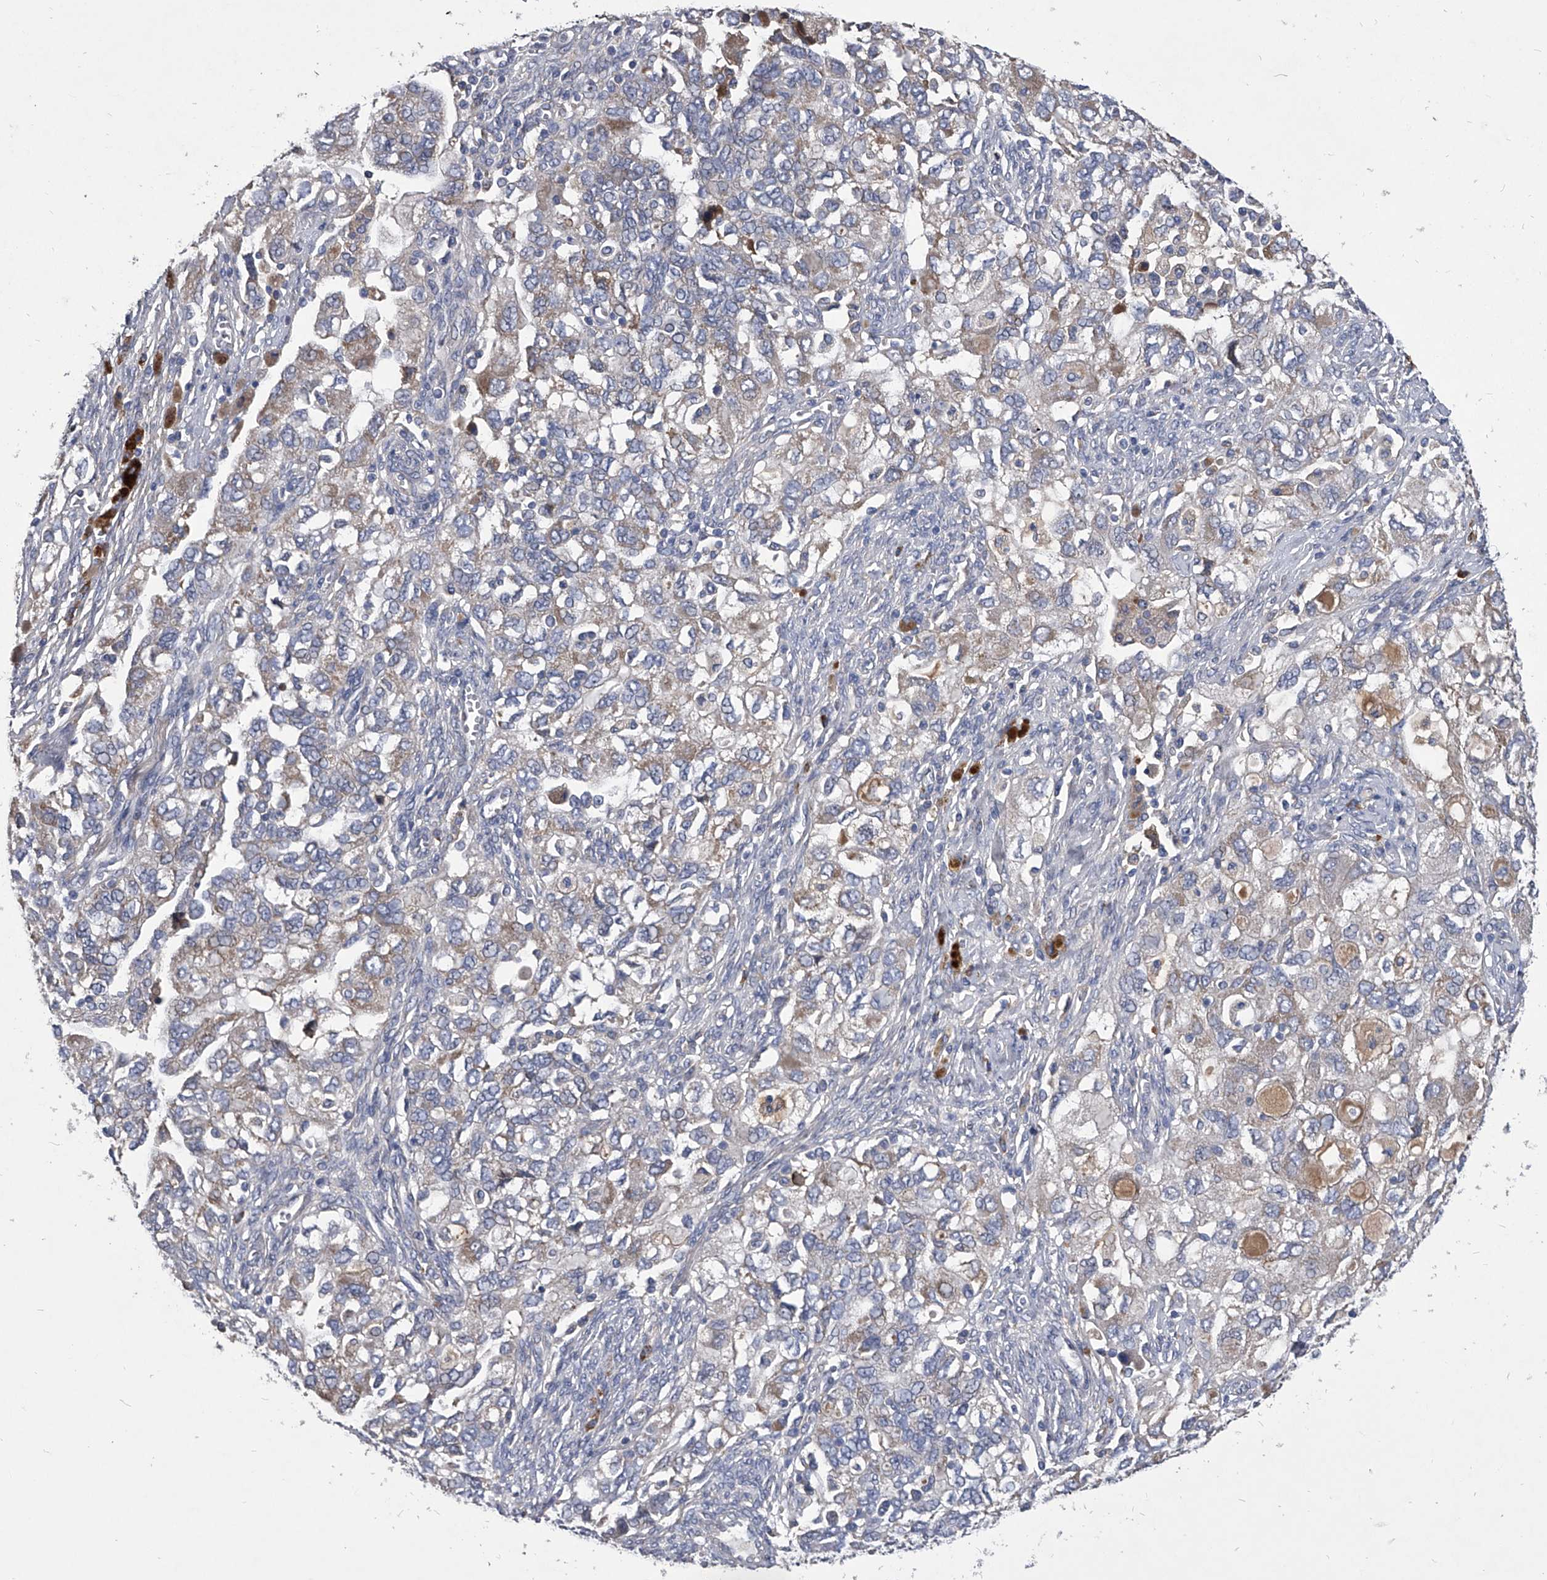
{"staining": {"intensity": "negative", "quantity": "none", "location": "none"}, "tissue": "ovarian cancer", "cell_type": "Tumor cells", "image_type": "cancer", "snomed": [{"axis": "morphology", "description": "Carcinoma, NOS"}, {"axis": "morphology", "description": "Cystadenocarcinoma, serous, NOS"}, {"axis": "topography", "description": "Ovary"}], "caption": "Immunohistochemistry (IHC) histopathology image of ovarian cancer stained for a protein (brown), which exhibits no staining in tumor cells.", "gene": "CCR4", "patient": {"sex": "female", "age": 69}}